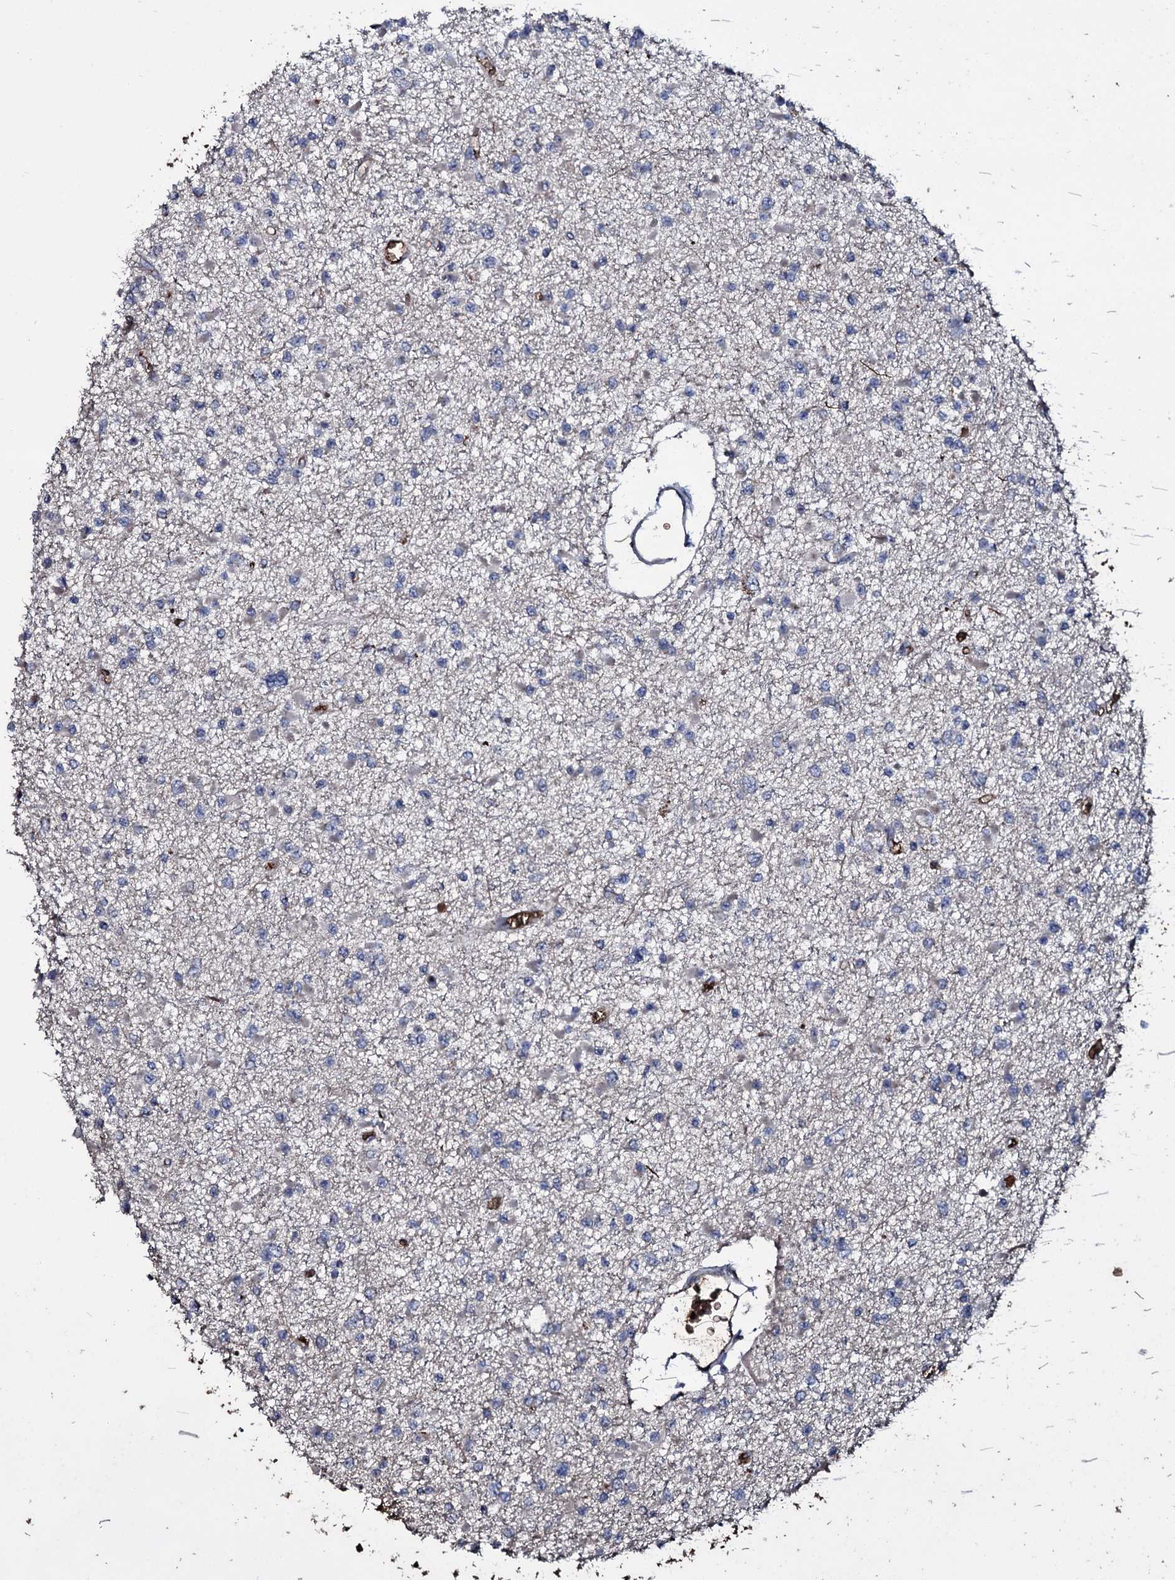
{"staining": {"intensity": "negative", "quantity": "none", "location": "none"}, "tissue": "glioma", "cell_type": "Tumor cells", "image_type": "cancer", "snomed": [{"axis": "morphology", "description": "Glioma, malignant, Low grade"}, {"axis": "topography", "description": "Brain"}], "caption": "A histopathology image of human glioma is negative for staining in tumor cells.", "gene": "ZSWIM8", "patient": {"sex": "female", "age": 22}}